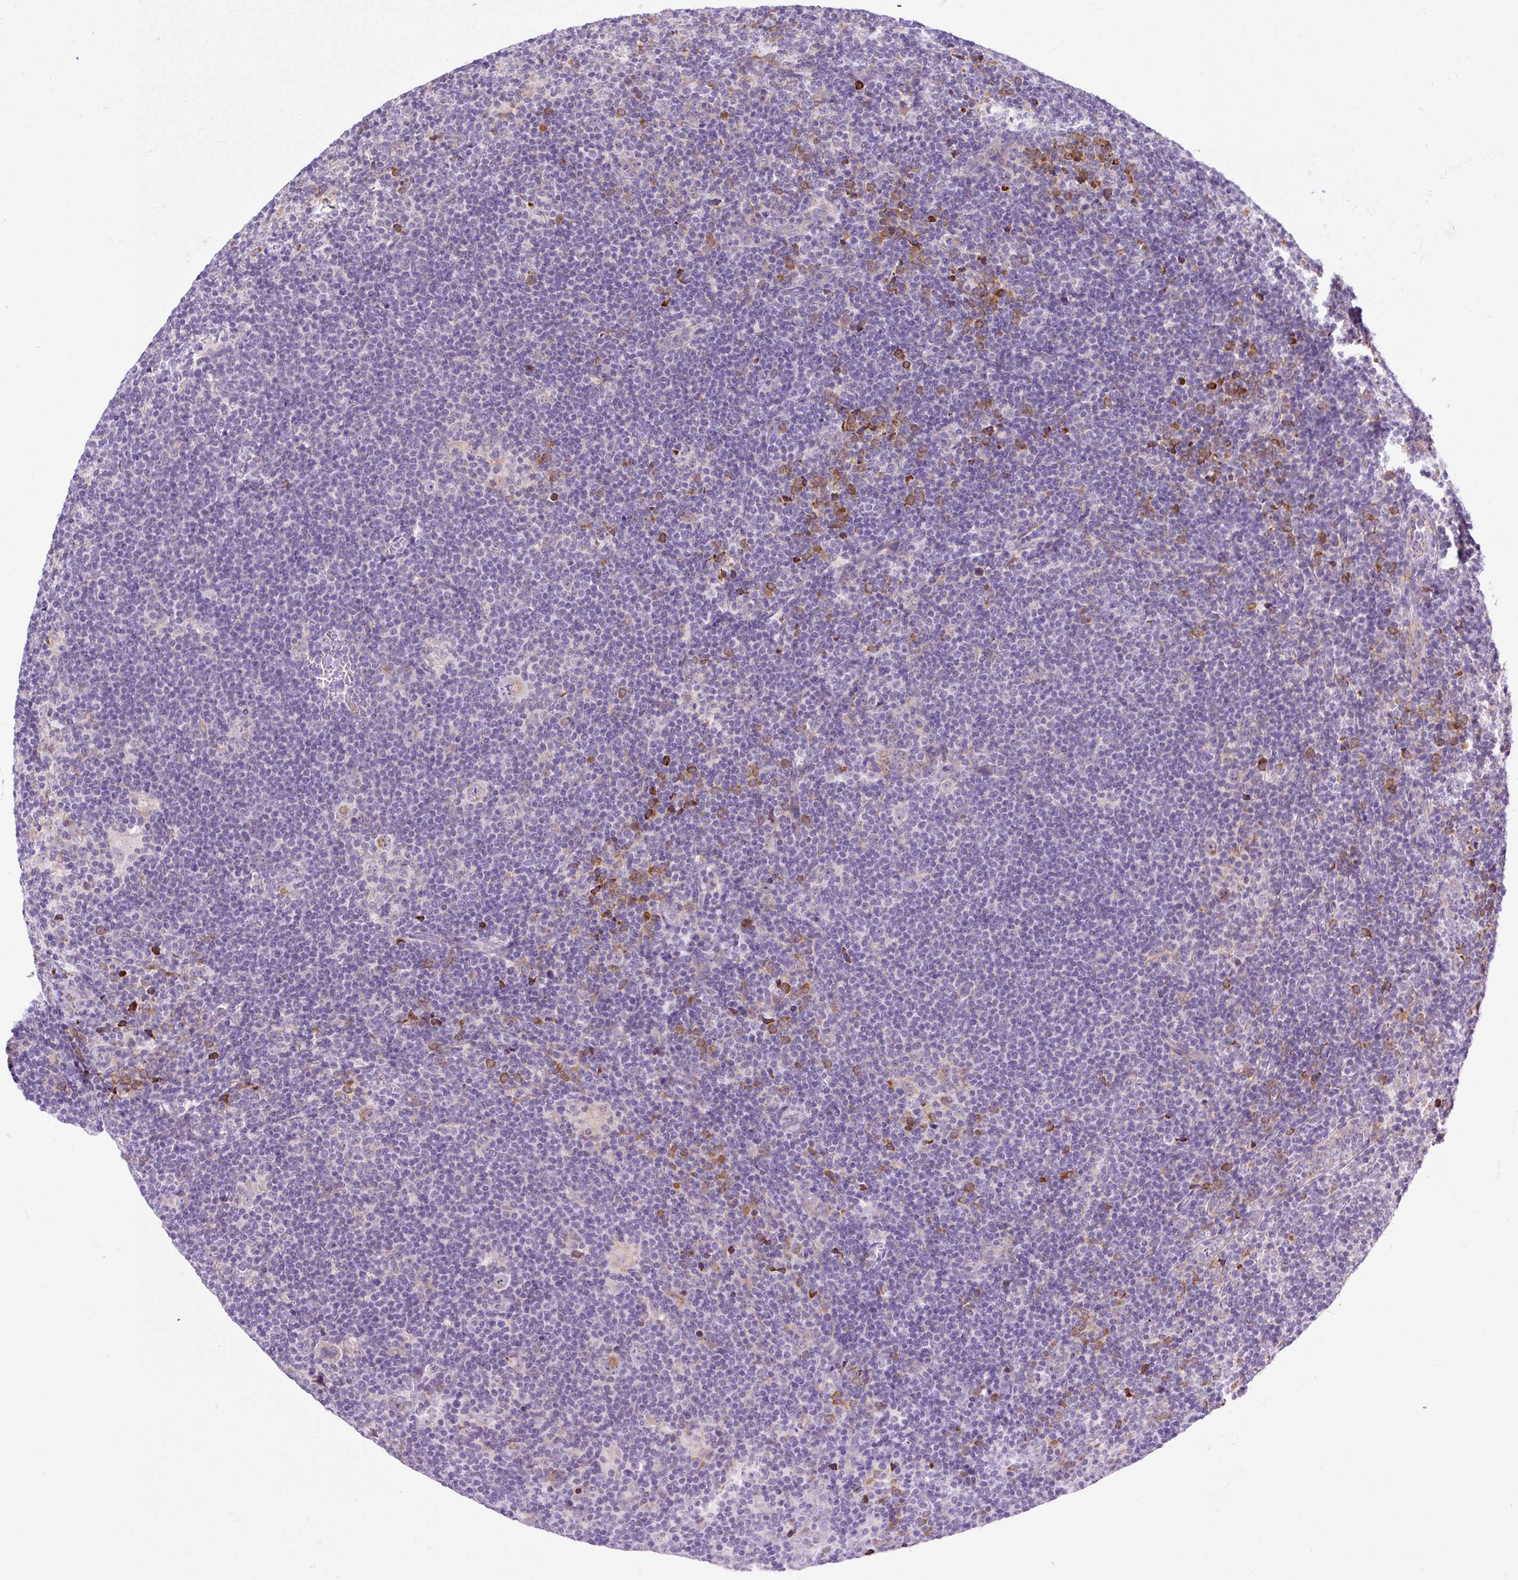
{"staining": {"intensity": "weak", "quantity": "25%-75%", "location": "cytoplasmic/membranous"}, "tissue": "lymphoma", "cell_type": "Tumor cells", "image_type": "cancer", "snomed": [{"axis": "morphology", "description": "Hodgkin's disease, NOS"}, {"axis": "topography", "description": "Lymph node"}], "caption": "Hodgkin's disease tissue exhibits weak cytoplasmic/membranous positivity in about 25%-75% of tumor cells, visualized by immunohistochemistry.", "gene": "FMC1", "patient": {"sex": "female", "age": 57}}